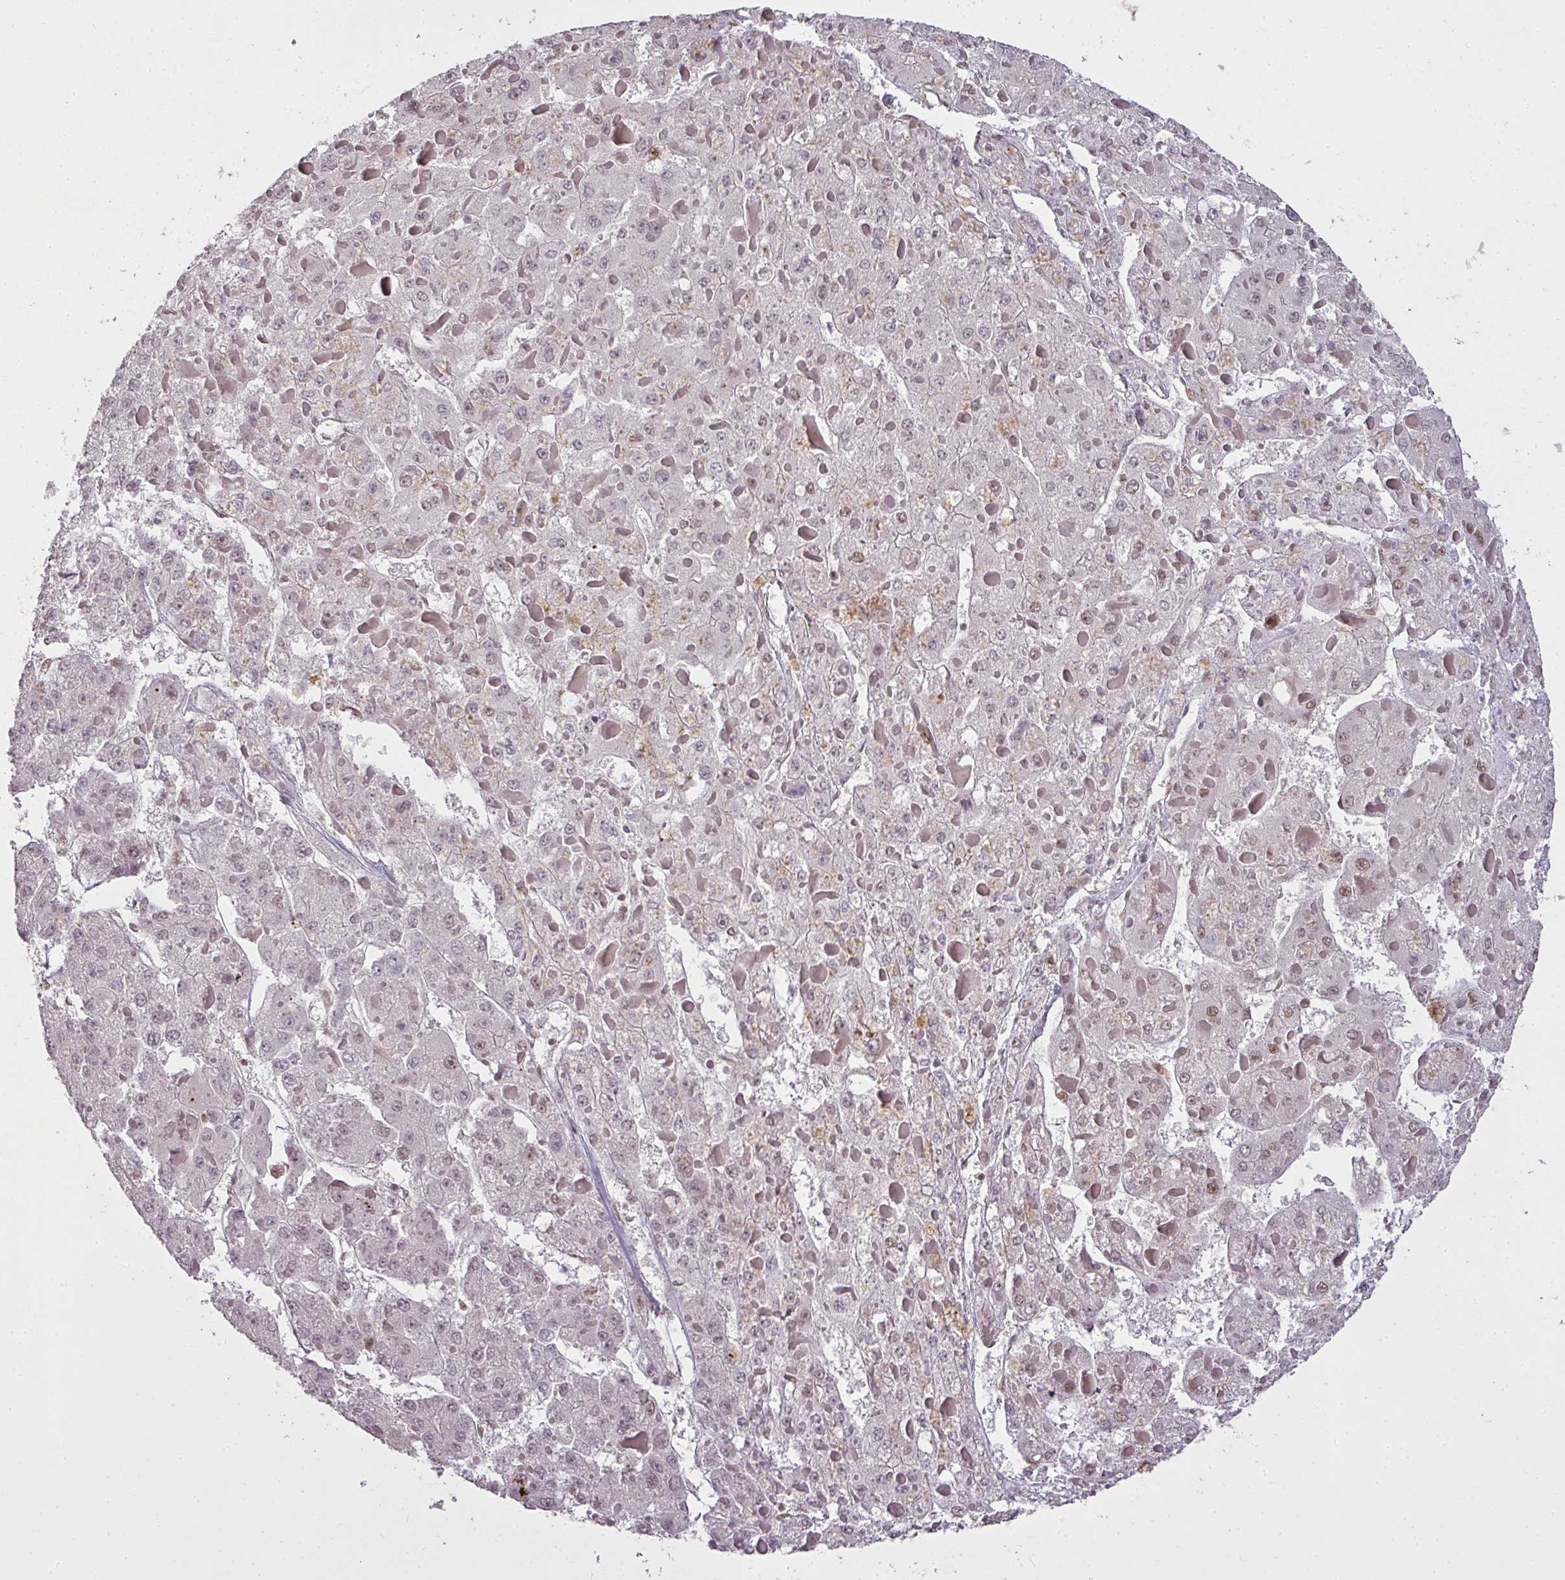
{"staining": {"intensity": "weak", "quantity": "25%-75%", "location": "nuclear"}, "tissue": "liver cancer", "cell_type": "Tumor cells", "image_type": "cancer", "snomed": [{"axis": "morphology", "description": "Carcinoma, Hepatocellular, NOS"}, {"axis": "topography", "description": "Liver"}], "caption": "Approximately 25%-75% of tumor cells in liver cancer reveal weak nuclear protein expression as visualized by brown immunohistochemical staining.", "gene": "GPRIN2", "patient": {"sex": "female", "age": 73}}